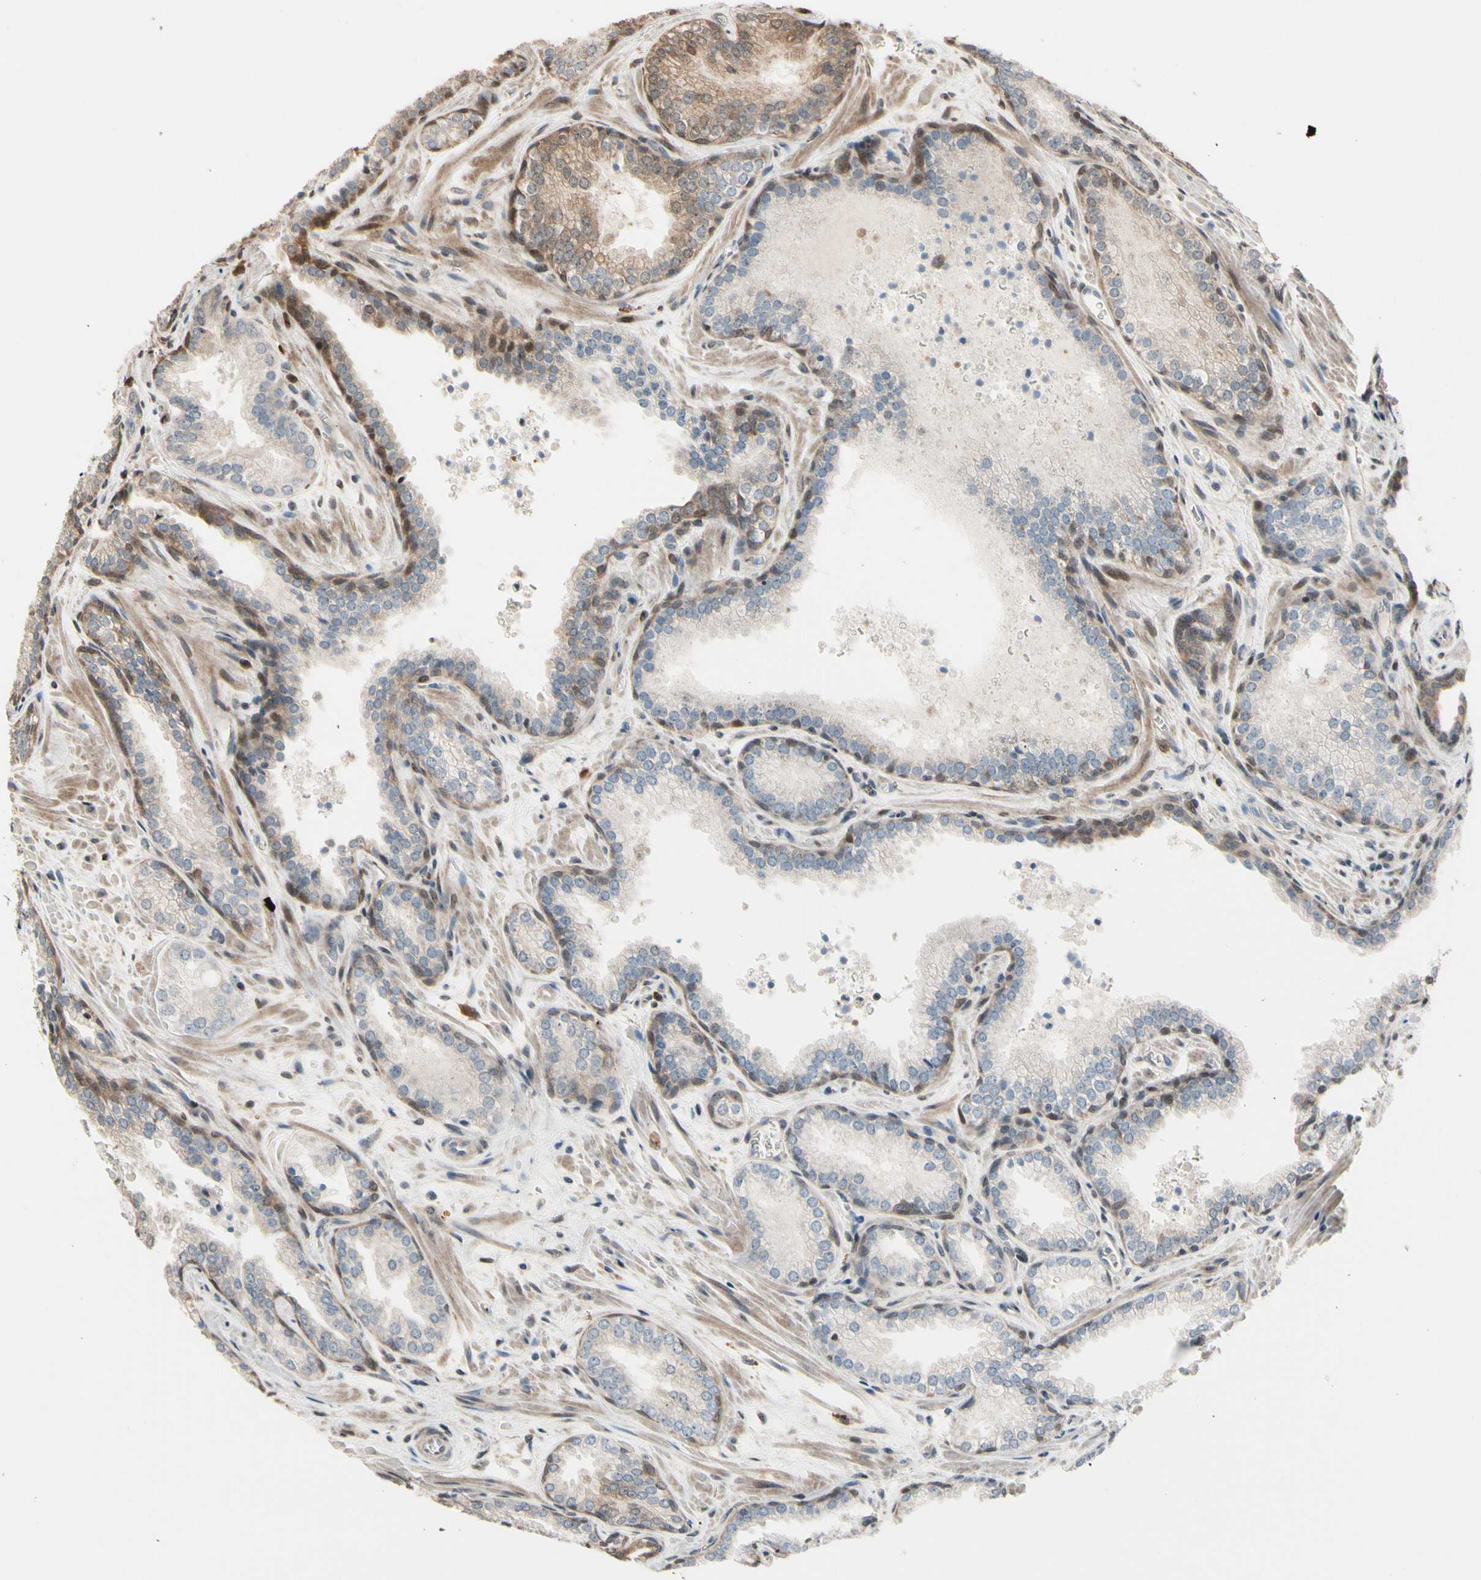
{"staining": {"intensity": "negative", "quantity": "none", "location": "none"}, "tissue": "prostate cancer", "cell_type": "Tumor cells", "image_type": "cancer", "snomed": [{"axis": "morphology", "description": "Adenocarcinoma, Low grade"}, {"axis": "topography", "description": "Prostate"}], "caption": "Histopathology image shows no significant protein staining in tumor cells of prostate cancer.", "gene": "CSF1R", "patient": {"sex": "male", "age": 60}}